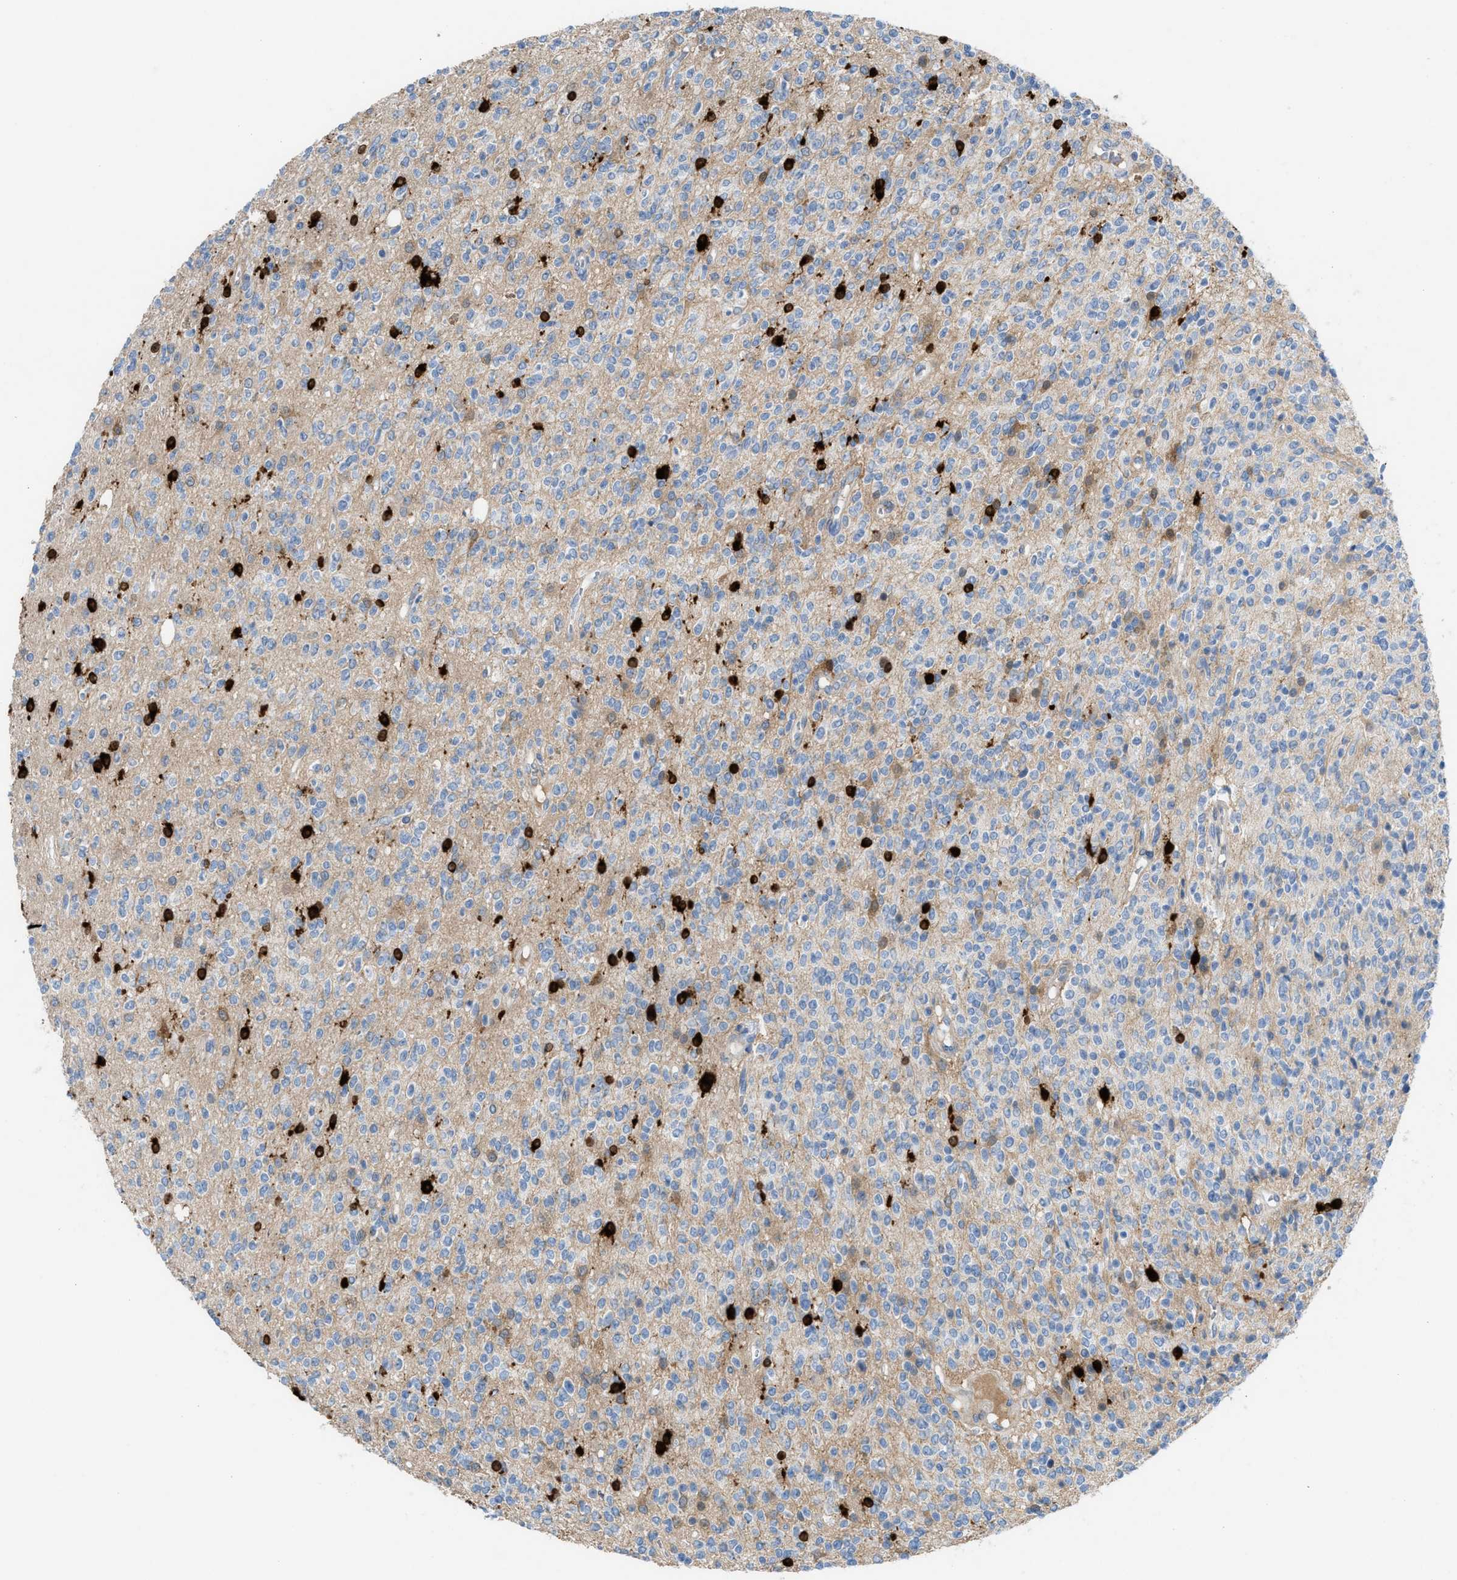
{"staining": {"intensity": "negative", "quantity": "none", "location": "none"}, "tissue": "glioma", "cell_type": "Tumor cells", "image_type": "cancer", "snomed": [{"axis": "morphology", "description": "Glioma, malignant, High grade"}, {"axis": "topography", "description": "Brain"}], "caption": "Immunohistochemistry micrograph of human glioma stained for a protein (brown), which demonstrates no positivity in tumor cells.", "gene": "ASPA", "patient": {"sex": "male", "age": 34}}